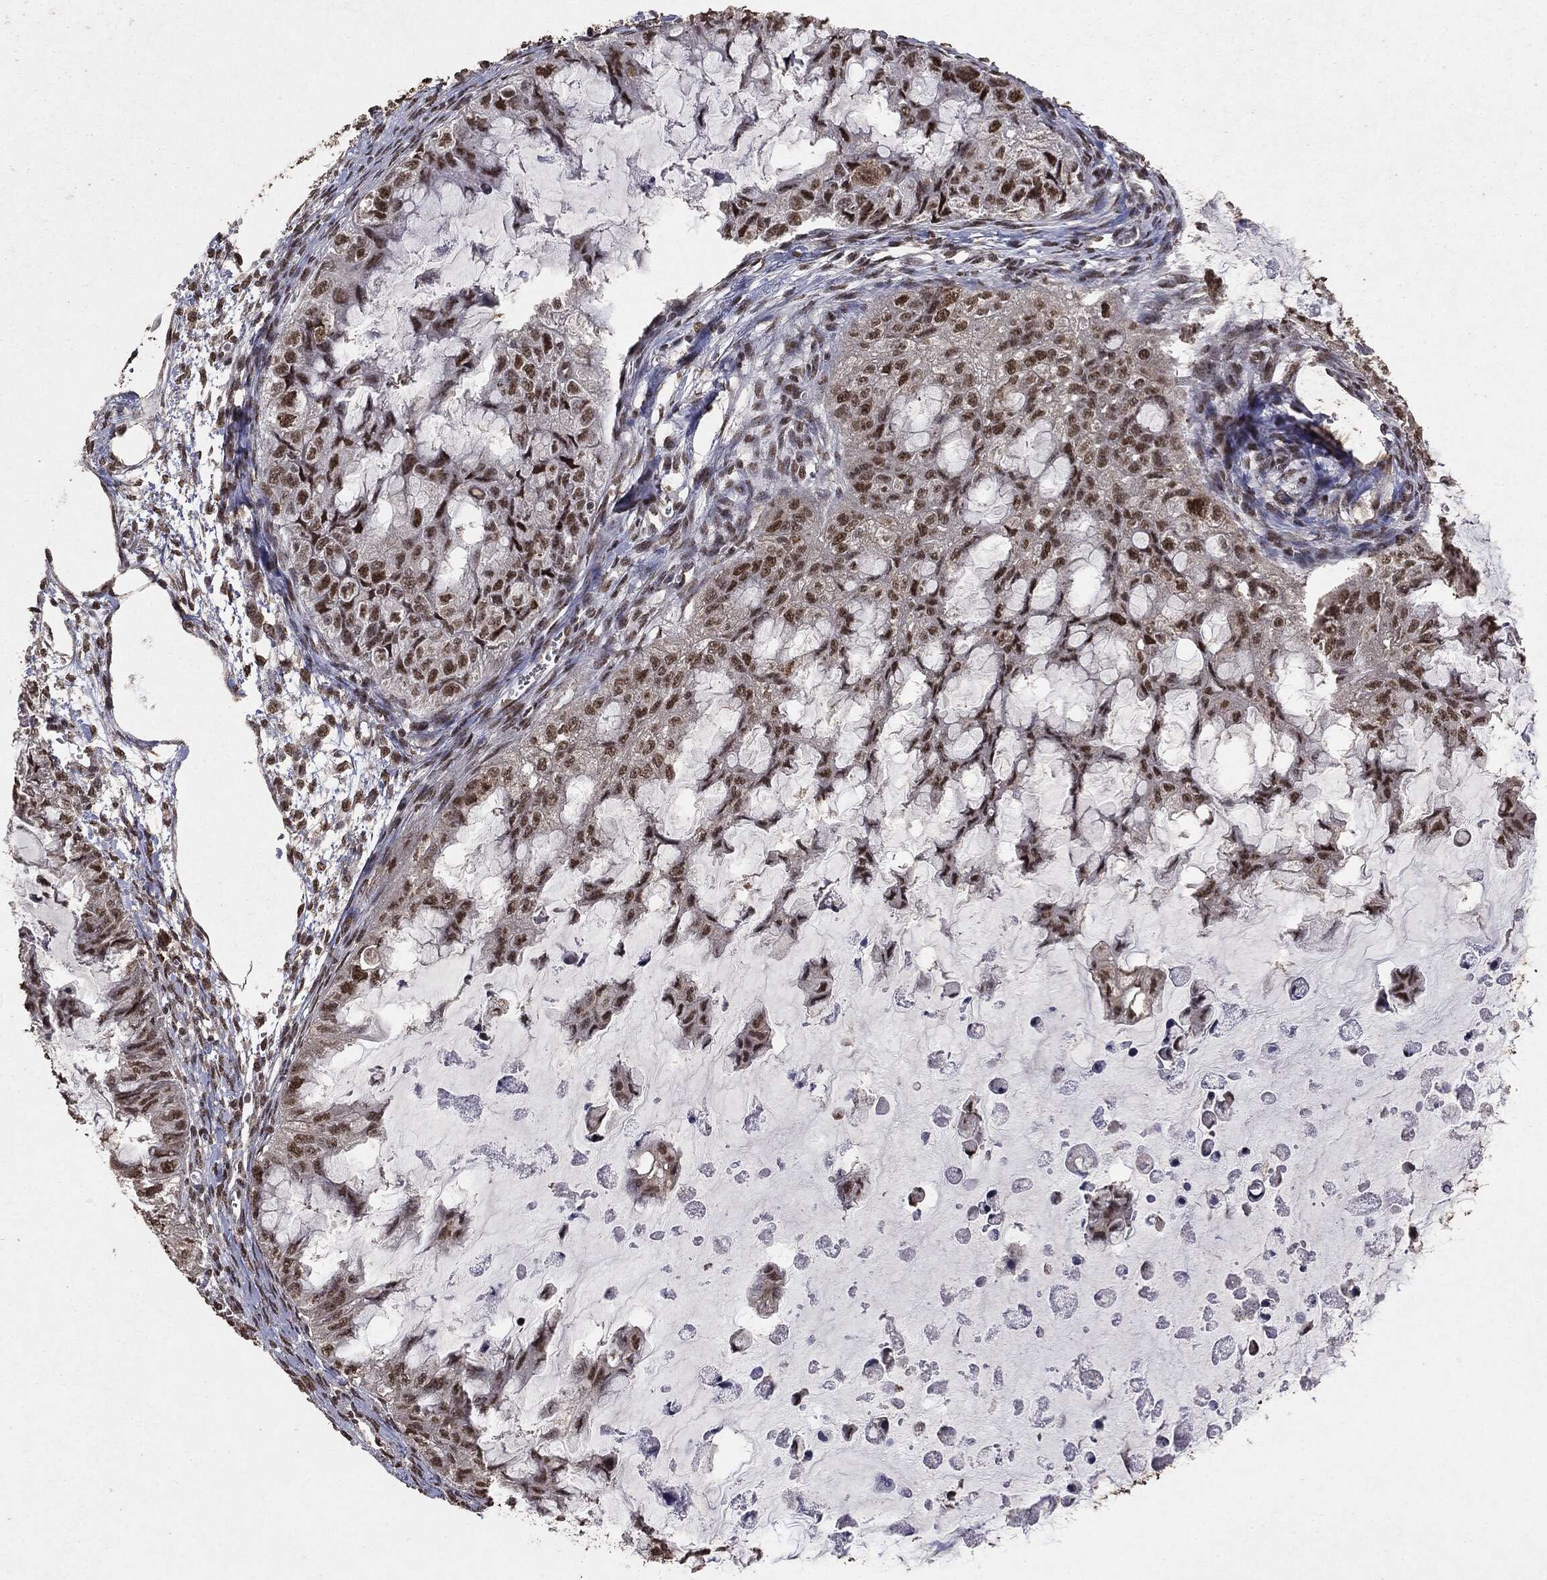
{"staining": {"intensity": "moderate", "quantity": ">75%", "location": "nuclear"}, "tissue": "ovarian cancer", "cell_type": "Tumor cells", "image_type": "cancer", "snomed": [{"axis": "morphology", "description": "Cystadenocarcinoma, mucinous, NOS"}, {"axis": "topography", "description": "Ovary"}], "caption": "Tumor cells display medium levels of moderate nuclear positivity in approximately >75% of cells in human mucinous cystadenocarcinoma (ovarian).", "gene": "RAD18", "patient": {"sex": "female", "age": 72}}